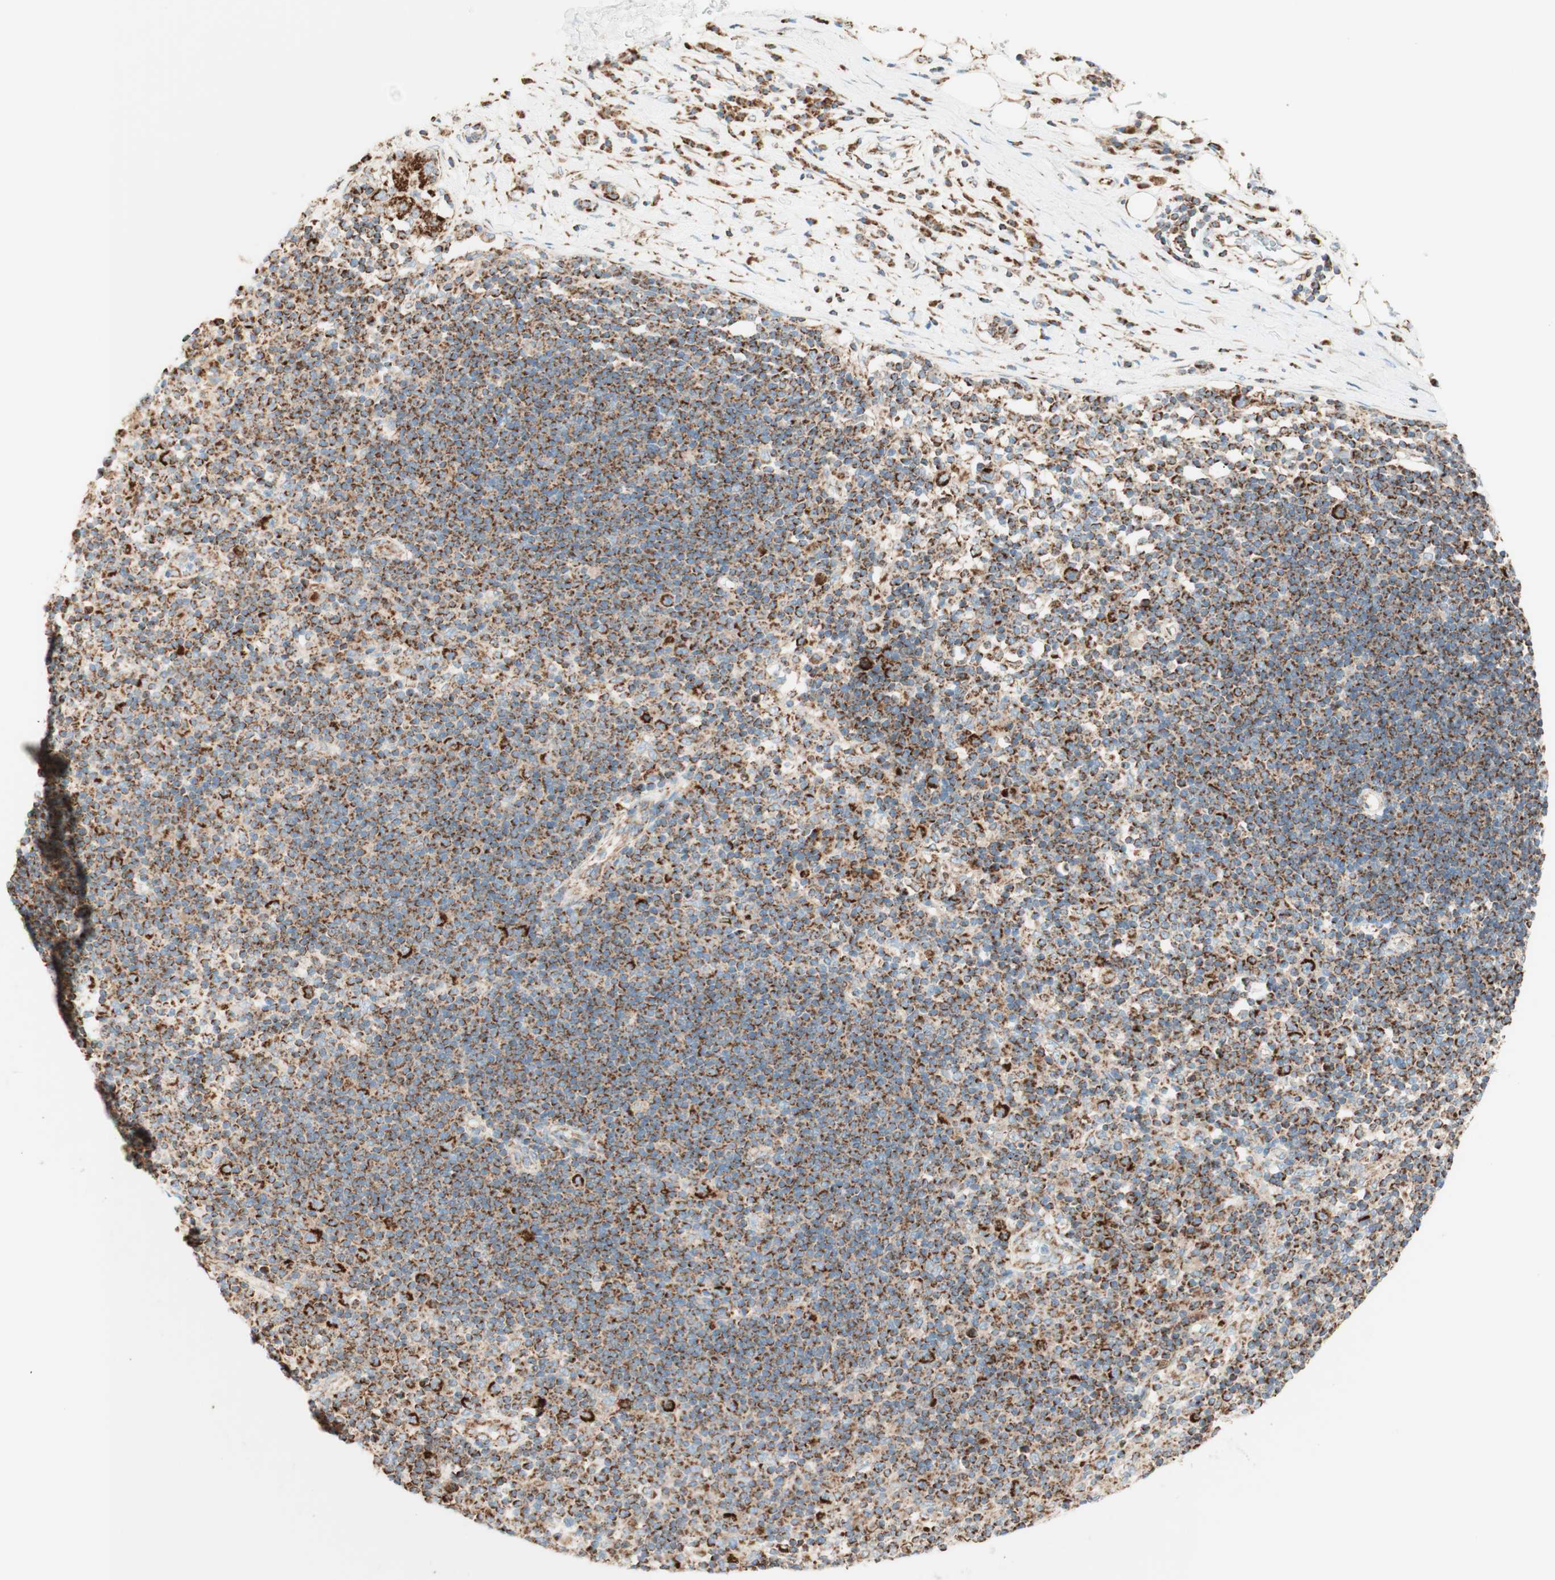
{"staining": {"intensity": "weak", "quantity": ">75%", "location": "cytoplasmic/membranous"}, "tissue": "adipose tissue", "cell_type": "Adipocytes", "image_type": "normal", "snomed": [{"axis": "morphology", "description": "Normal tissue, NOS"}, {"axis": "morphology", "description": "Adenocarcinoma, NOS"}, {"axis": "topography", "description": "Esophagus"}], "caption": "This image reveals IHC staining of unremarkable human adipose tissue, with low weak cytoplasmic/membranous expression in about >75% of adipocytes.", "gene": "TOMM20", "patient": {"sex": "male", "age": 62}}